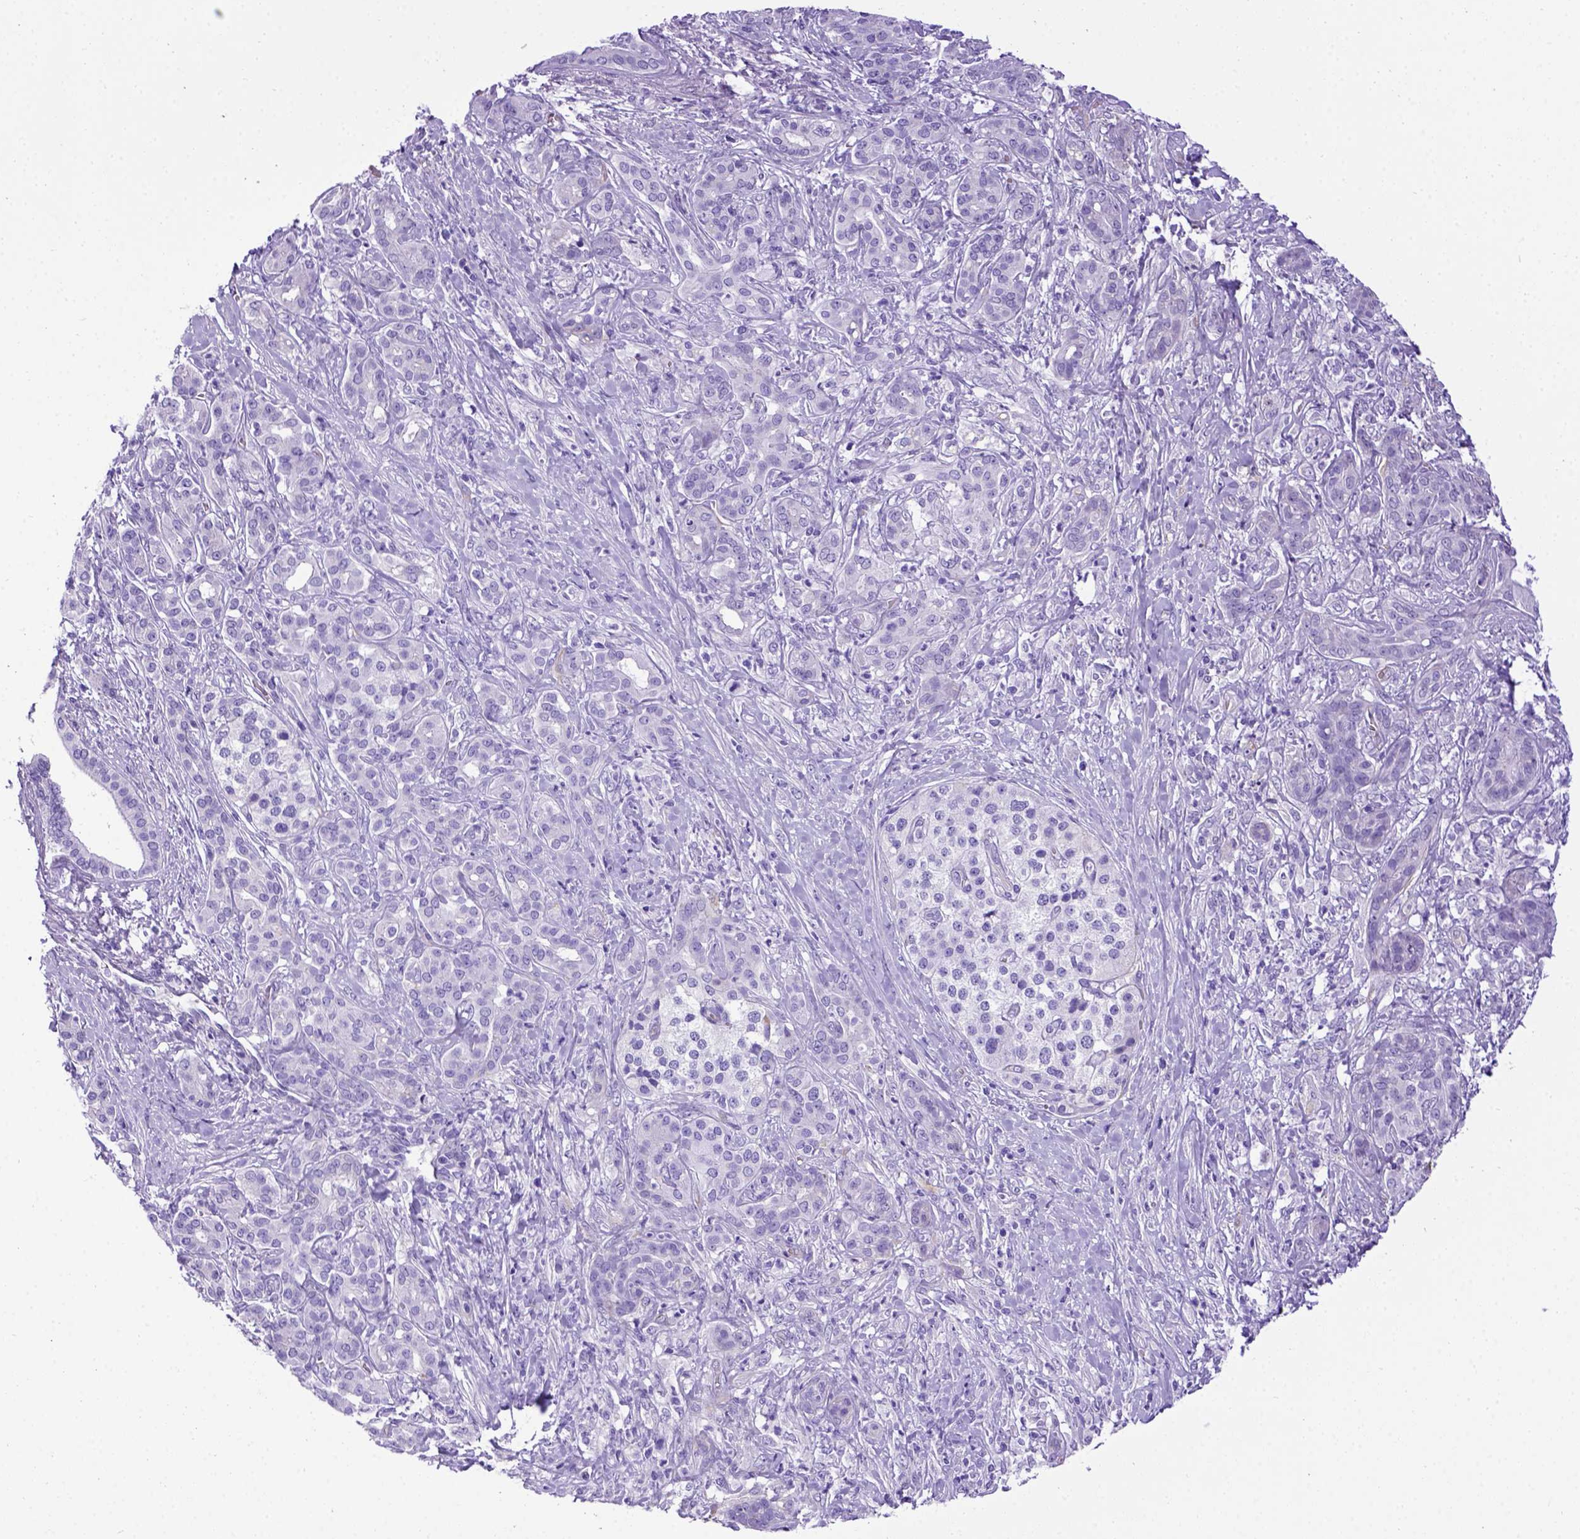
{"staining": {"intensity": "negative", "quantity": "none", "location": "none"}, "tissue": "pancreatic cancer", "cell_type": "Tumor cells", "image_type": "cancer", "snomed": [{"axis": "morphology", "description": "Normal tissue, NOS"}, {"axis": "morphology", "description": "Inflammation, NOS"}, {"axis": "morphology", "description": "Adenocarcinoma, NOS"}, {"axis": "topography", "description": "Pancreas"}], "caption": "The immunohistochemistry photomicrograph has no significant expression in tumor cells of pancreatic adenocarcinoma tissue.", "gene": "ADAM12", "patient": {"sex": "male", "age": 57}}